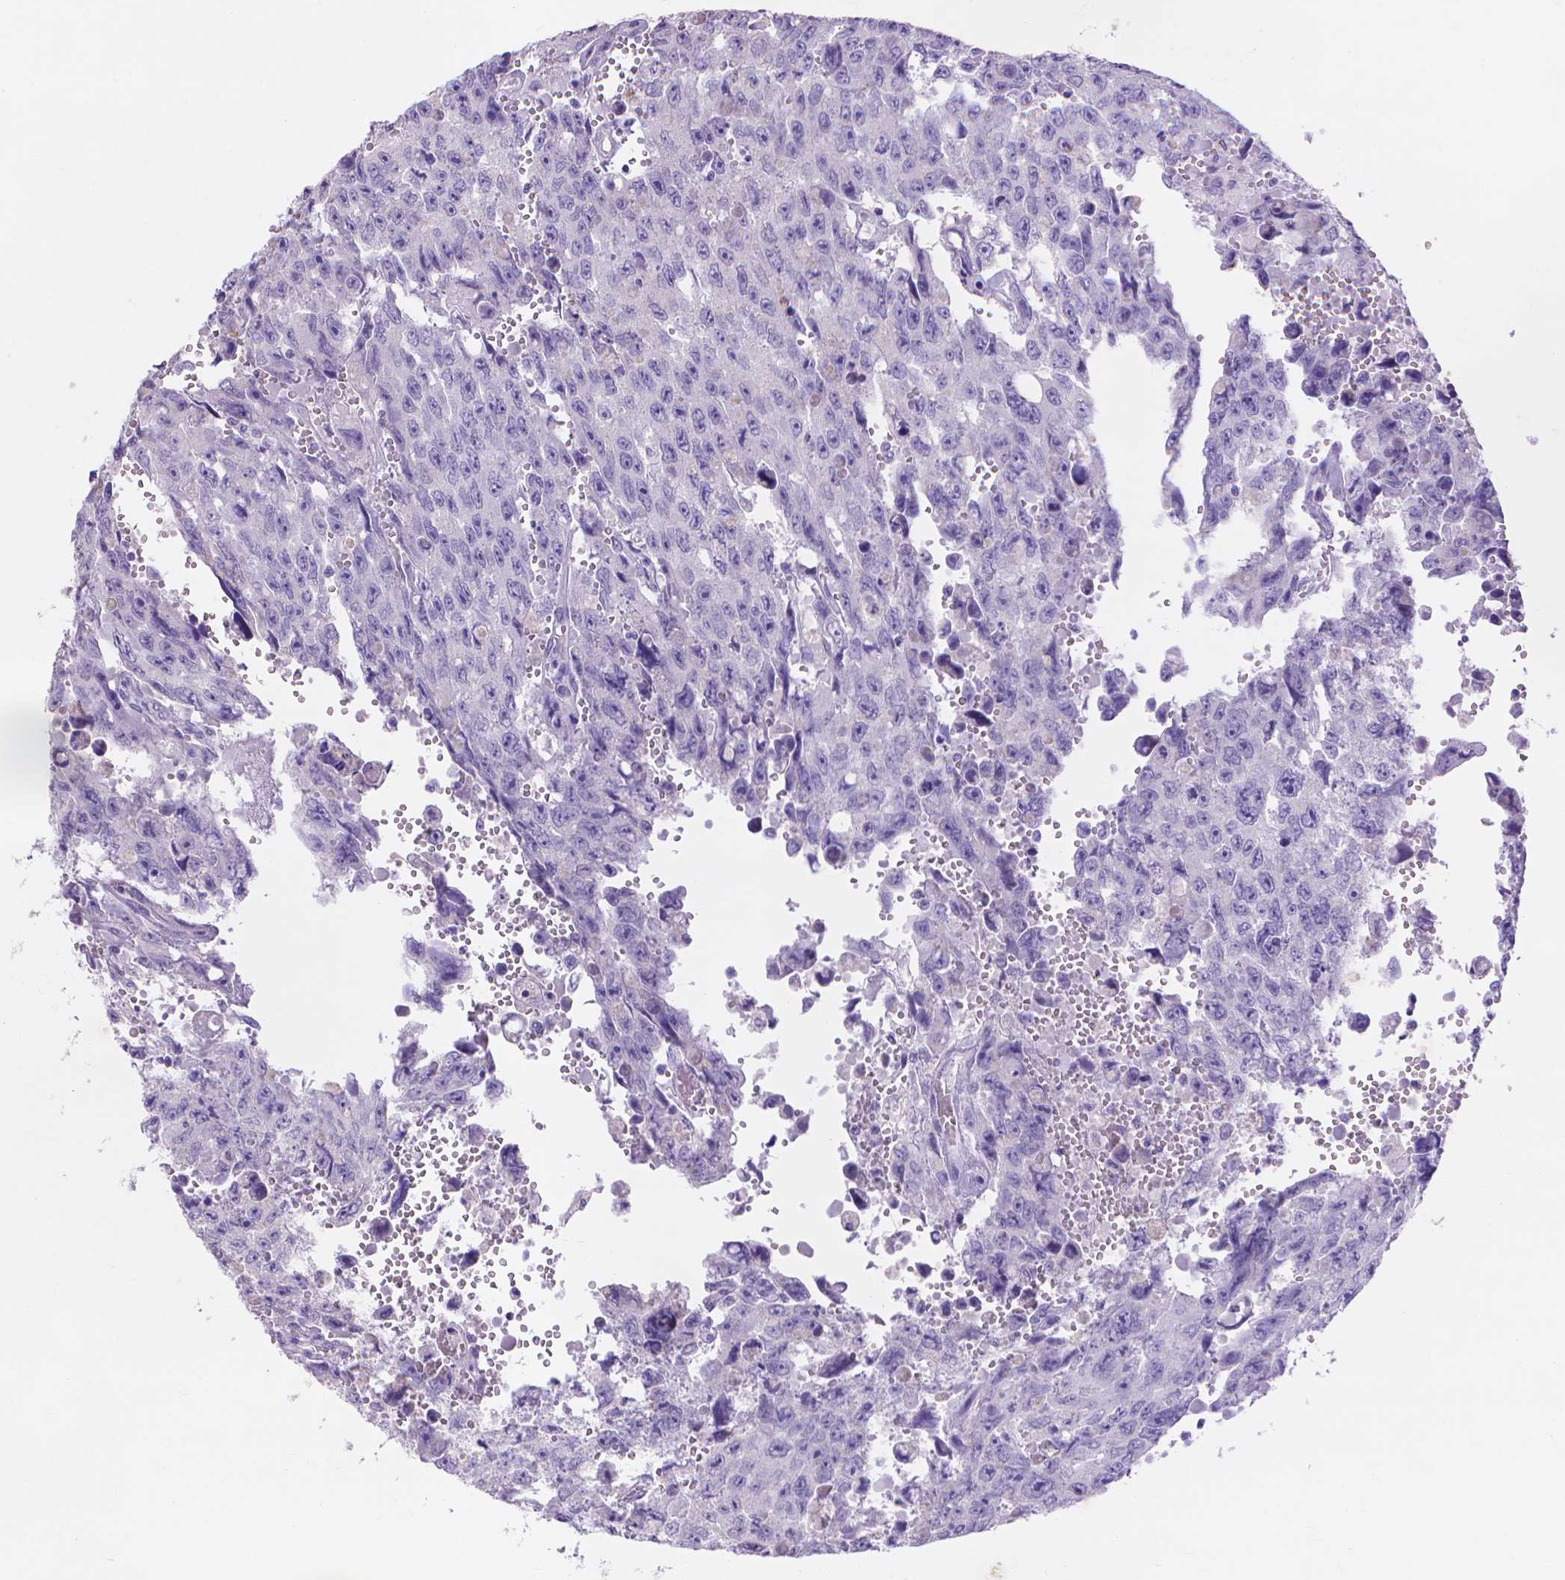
{"staining": {"intensity": "negative", "quantity": "none", "location": "none"}, "tissue": "testis cancer", "cell_type": "Tumor cells", "image_type": "cancer", "snomed": [{"axis": "morphology", "description": "Seminoma, NOS"}, {"axis": "topography", "description": "Testis"}], "caption": "A high-resolution photomicrograph shows immunohistochemistry staining of testis cancer, which exhibits no significant staining in tumor cells. The staining was performed using DAB to visualize the protein expression in brown, while the nuclei were stained in blue with hematoxylin (Magnification: 20x).", "gene": "MMP11", "patient": {"sex": "male", "age": 26}}